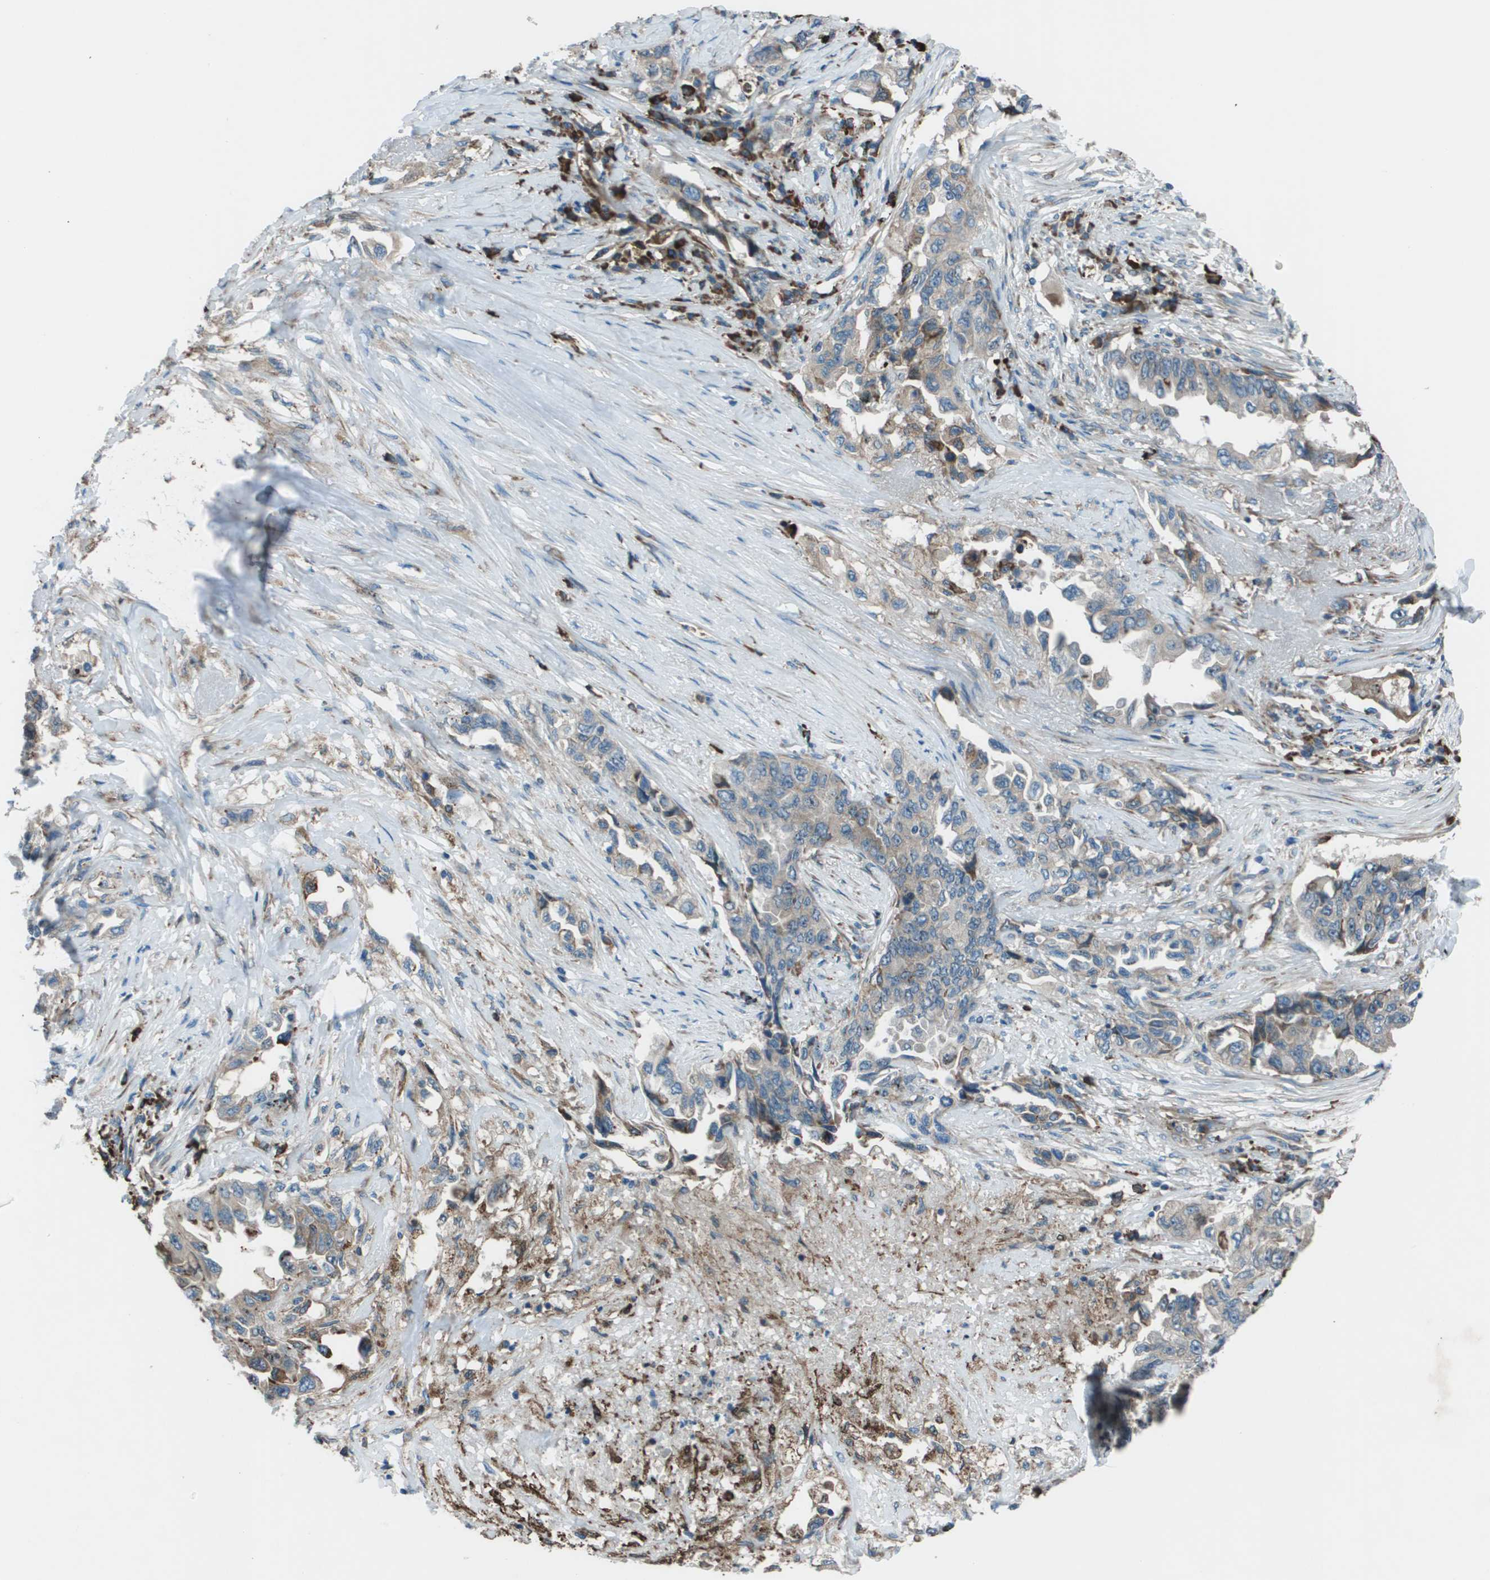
{"staining": {"intensity": "weak", "quantity": "<25%", "location": "cytoplasmic/membranous"}, "tissue": "lung cancer", "cell_type": "Tumor cells", "image_type": "cancer", "snomed": [{"axis": "morphology", "description": "Adenocarcinoma, NOS"}, {"axis": "topography", "description": "Lung"}], "caption": "There is no significant positivity in tumor cells of lung cancer (adenocarcinoma).", "gene": "UTS2", "patient": {"sex": "female", "age": 51}}